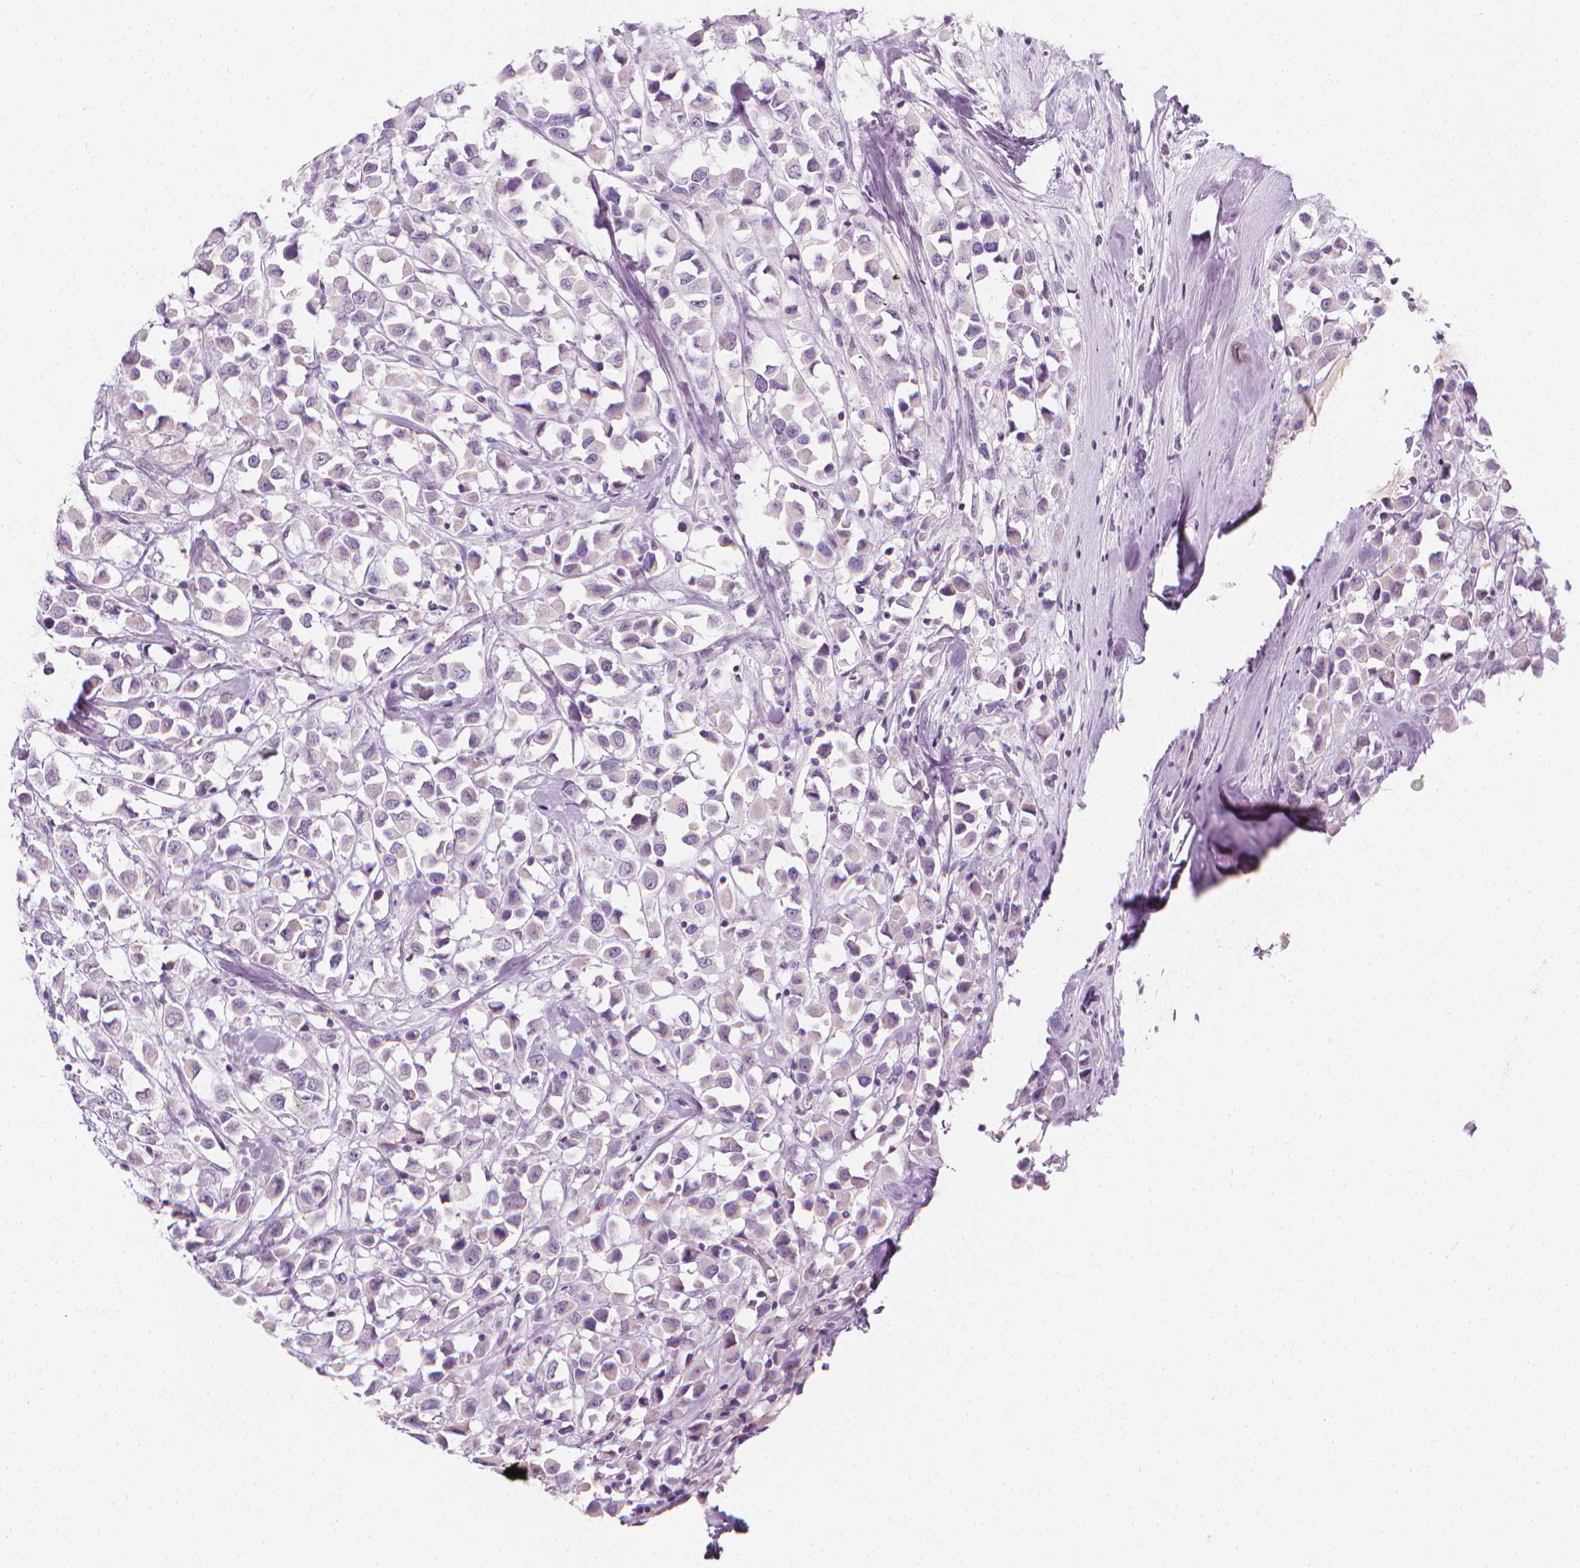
{"staining": {"intensity": "negative", "quantity": "none", "location": "none"}, "tissue": "breast cancer", "cell_type": "Tumor cells", "image_type": "cancer", "snomed": [{"axis": "morphology", "description": "Duct carcinoma"}, {"axis": "topography", "description": "Breast"}], "caption": "This is a histopathology image of immunohistochemistry staining of breast intraductal carcinoma, which shows no expression in tumor cells.", "gene": "DCAF8L1", "patient": {"sex": "female", "age": 61}}